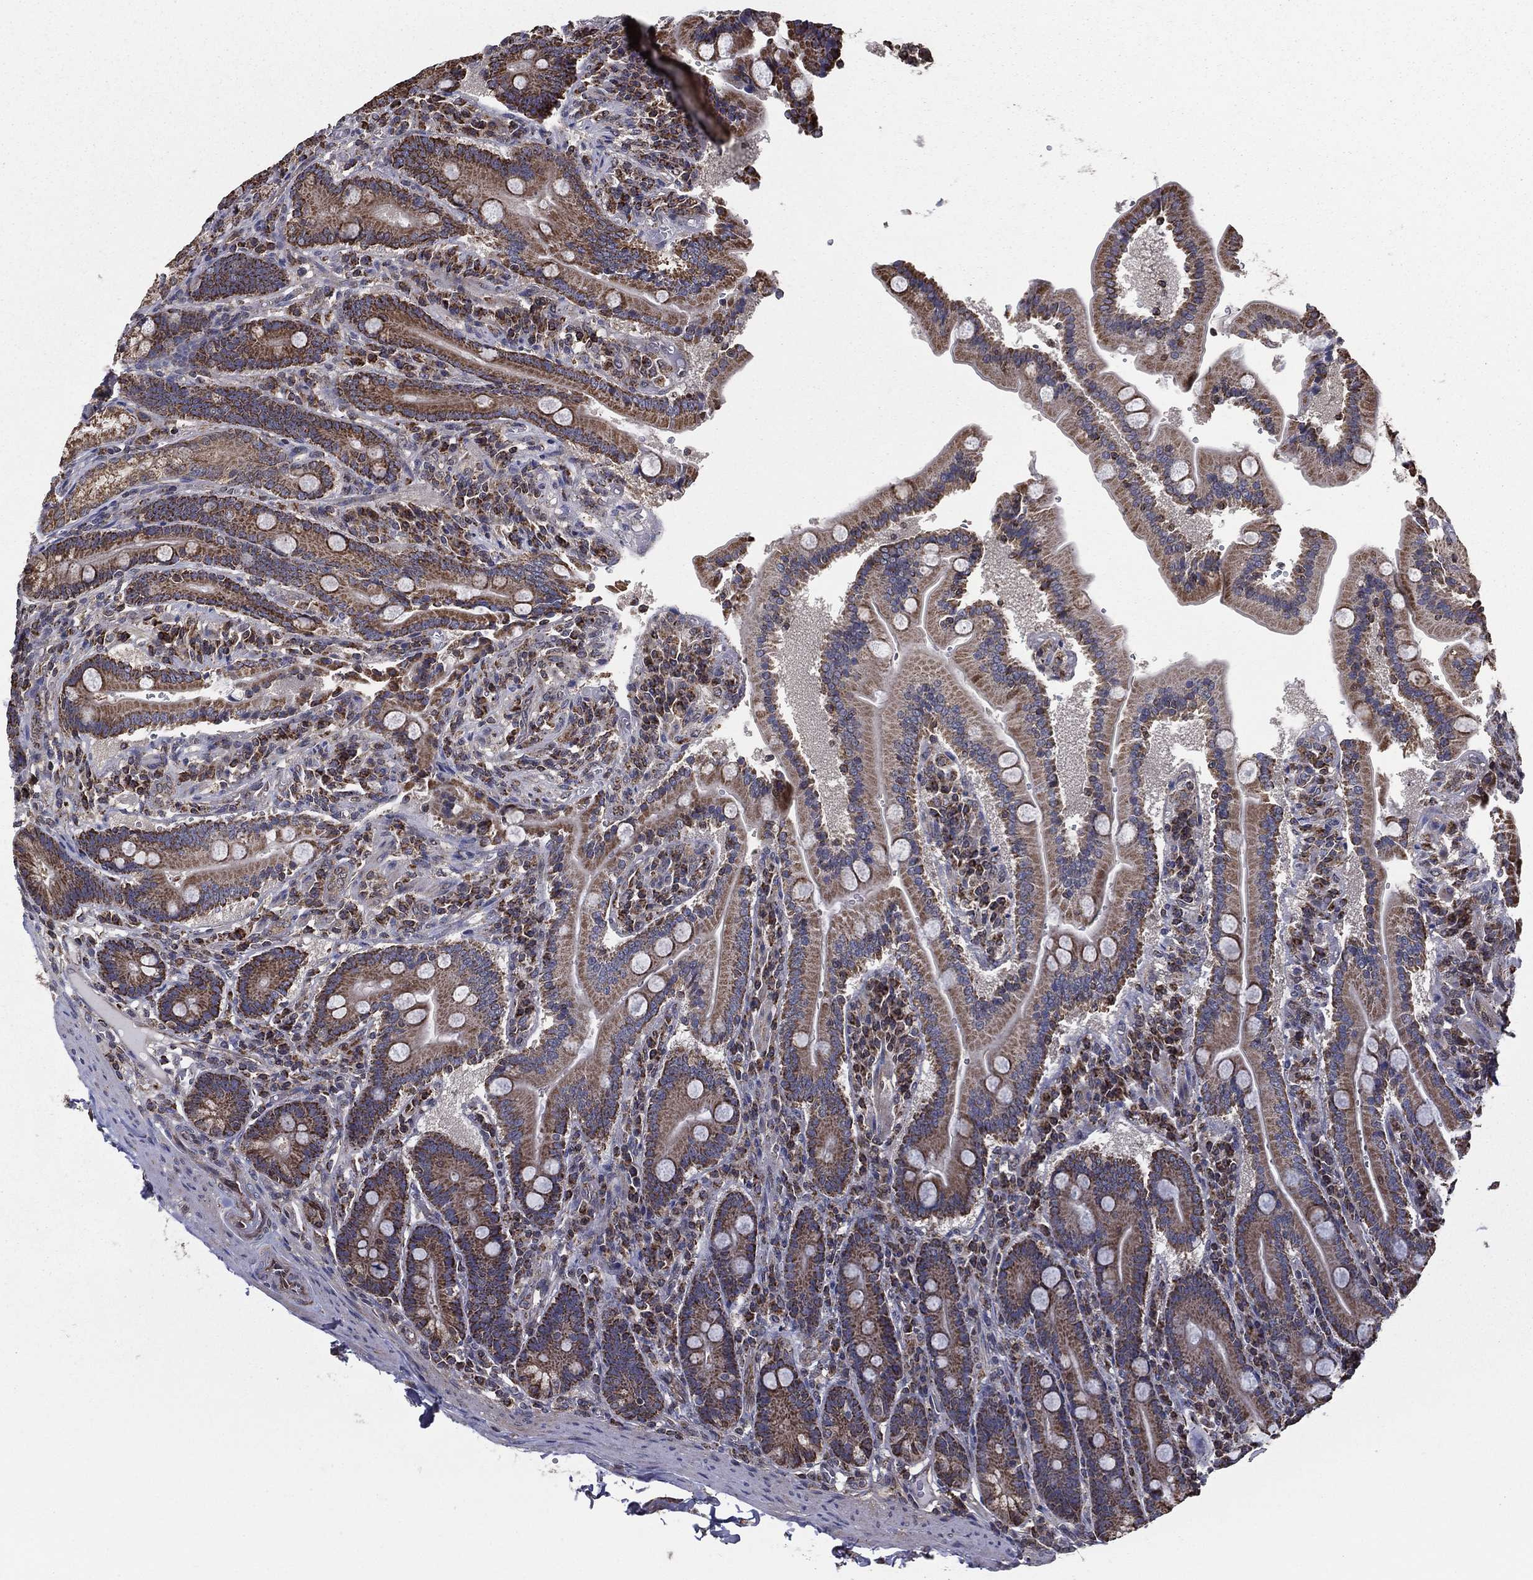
{"staining": {"intensity": "moderate", "quantity": ">75%", "location": "cytoplasmic/membranous"}, "tissue": "duodenum", "cell_type": "Glandular cells", "image_type": "normal", "snomed": [{"axis": "morphology", "description": "Normal tissue, NOS"}, {"axis": "topography", "description": "Duodenum"}], "caption": "A brown stain labels moderate cytoplasmic/membranous expression of a protein in glandular cells of unremarkable duodenum.", "gene": "ENSG00000288684", "patient": {"sex": "female", "age": 62}}